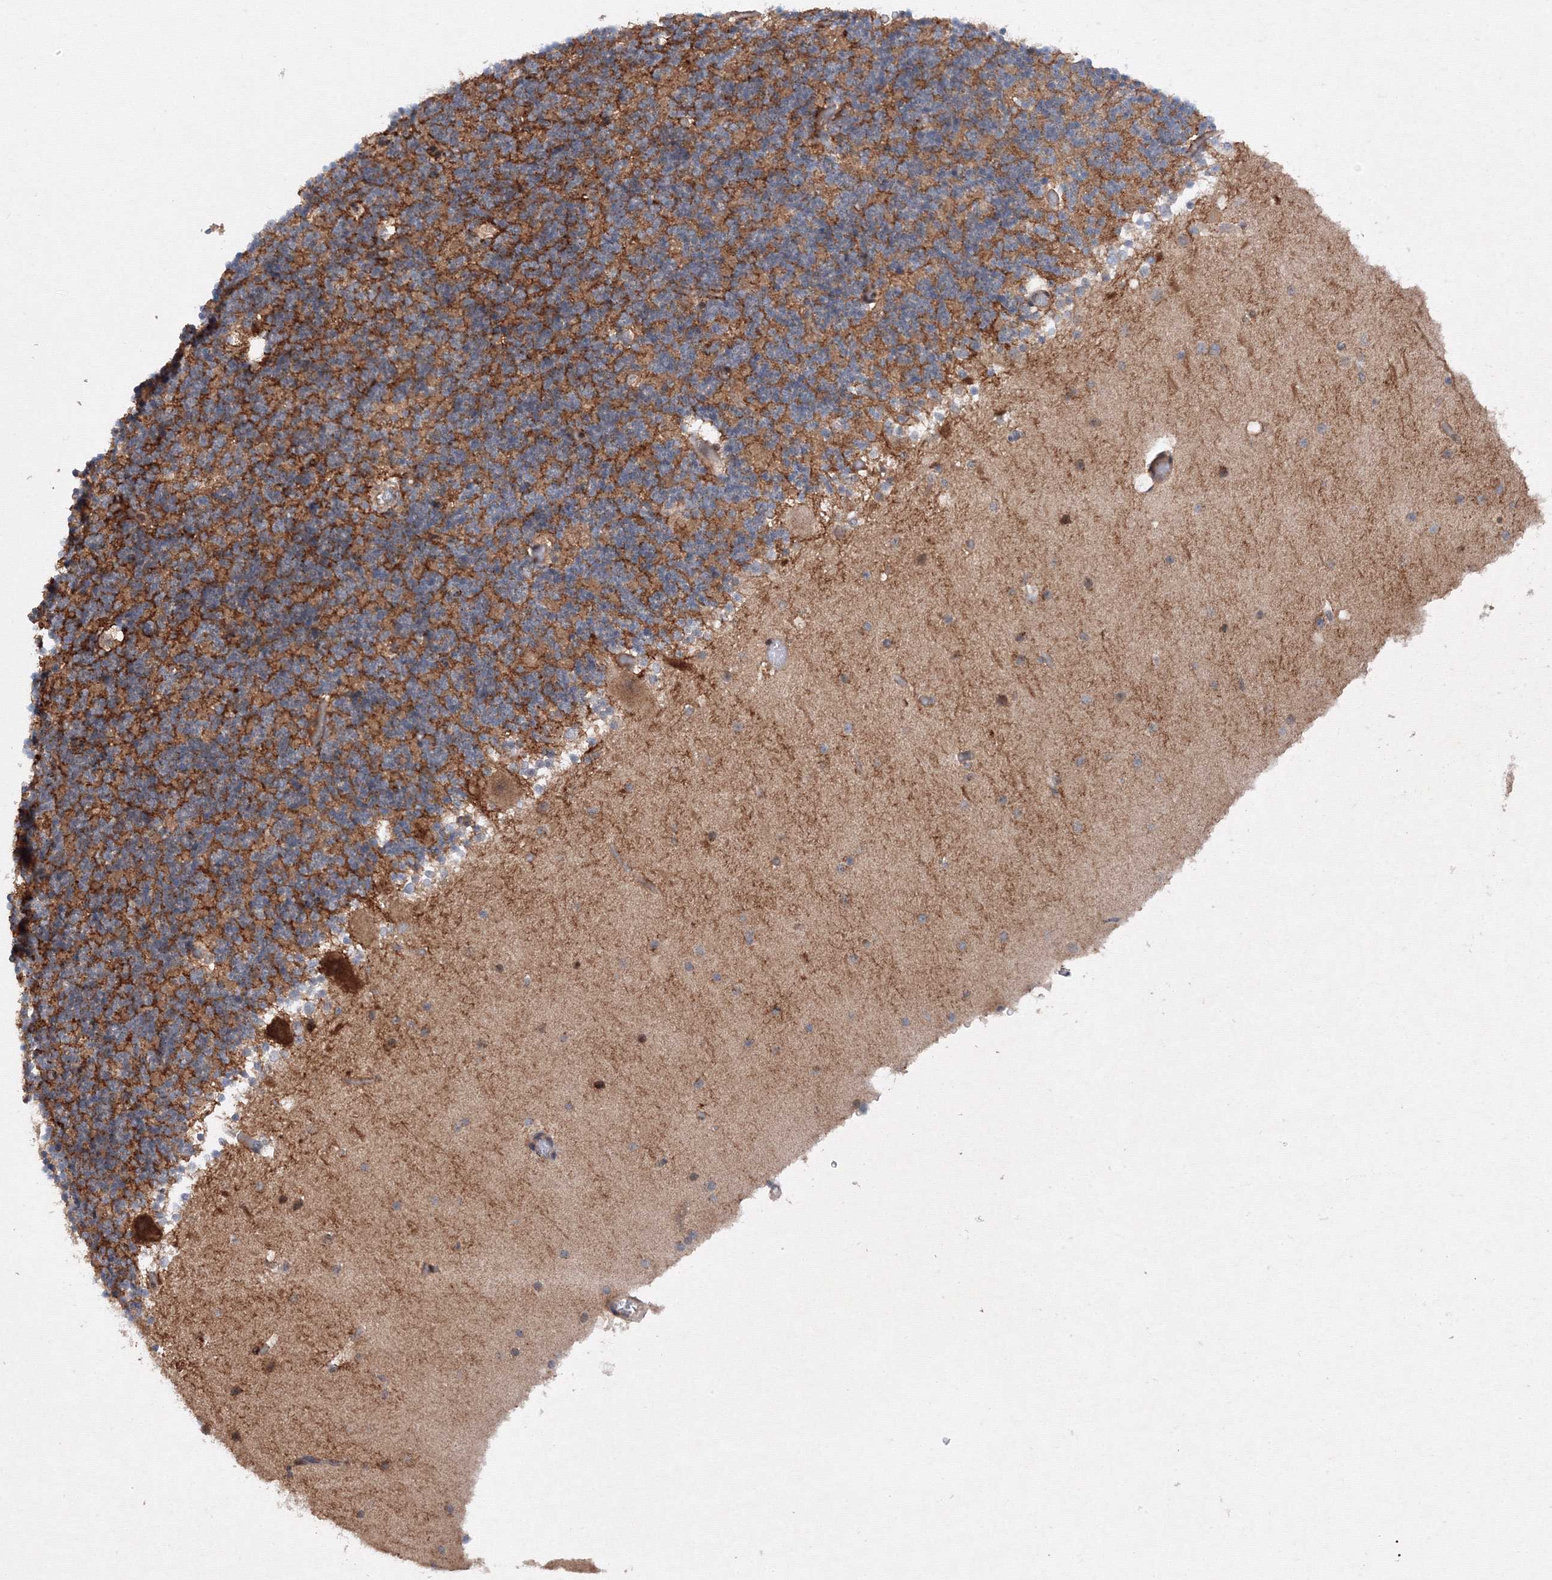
{"staining": {"intensity": "moderate", "quantity": ">75%", "location": "cytoplasmic/membranous"}, "tissue": "cerebellum", "cell_type": "Cells in granular layer", "image_type": "normal", "snomed": [{"axis": "morphology", "description": "Normal tissue, NOS"}, {"axis": "topography", "description": "Cerebellum"}], "caption": "Unremarkable cerebellum exhibits moderate cytoplasmic/membranous expression in approximately >75% of cells in granular layer, visualized by immunohistochemistry.", "gene": "DCTD", "patient": {"sex": "male", "age": 57}}